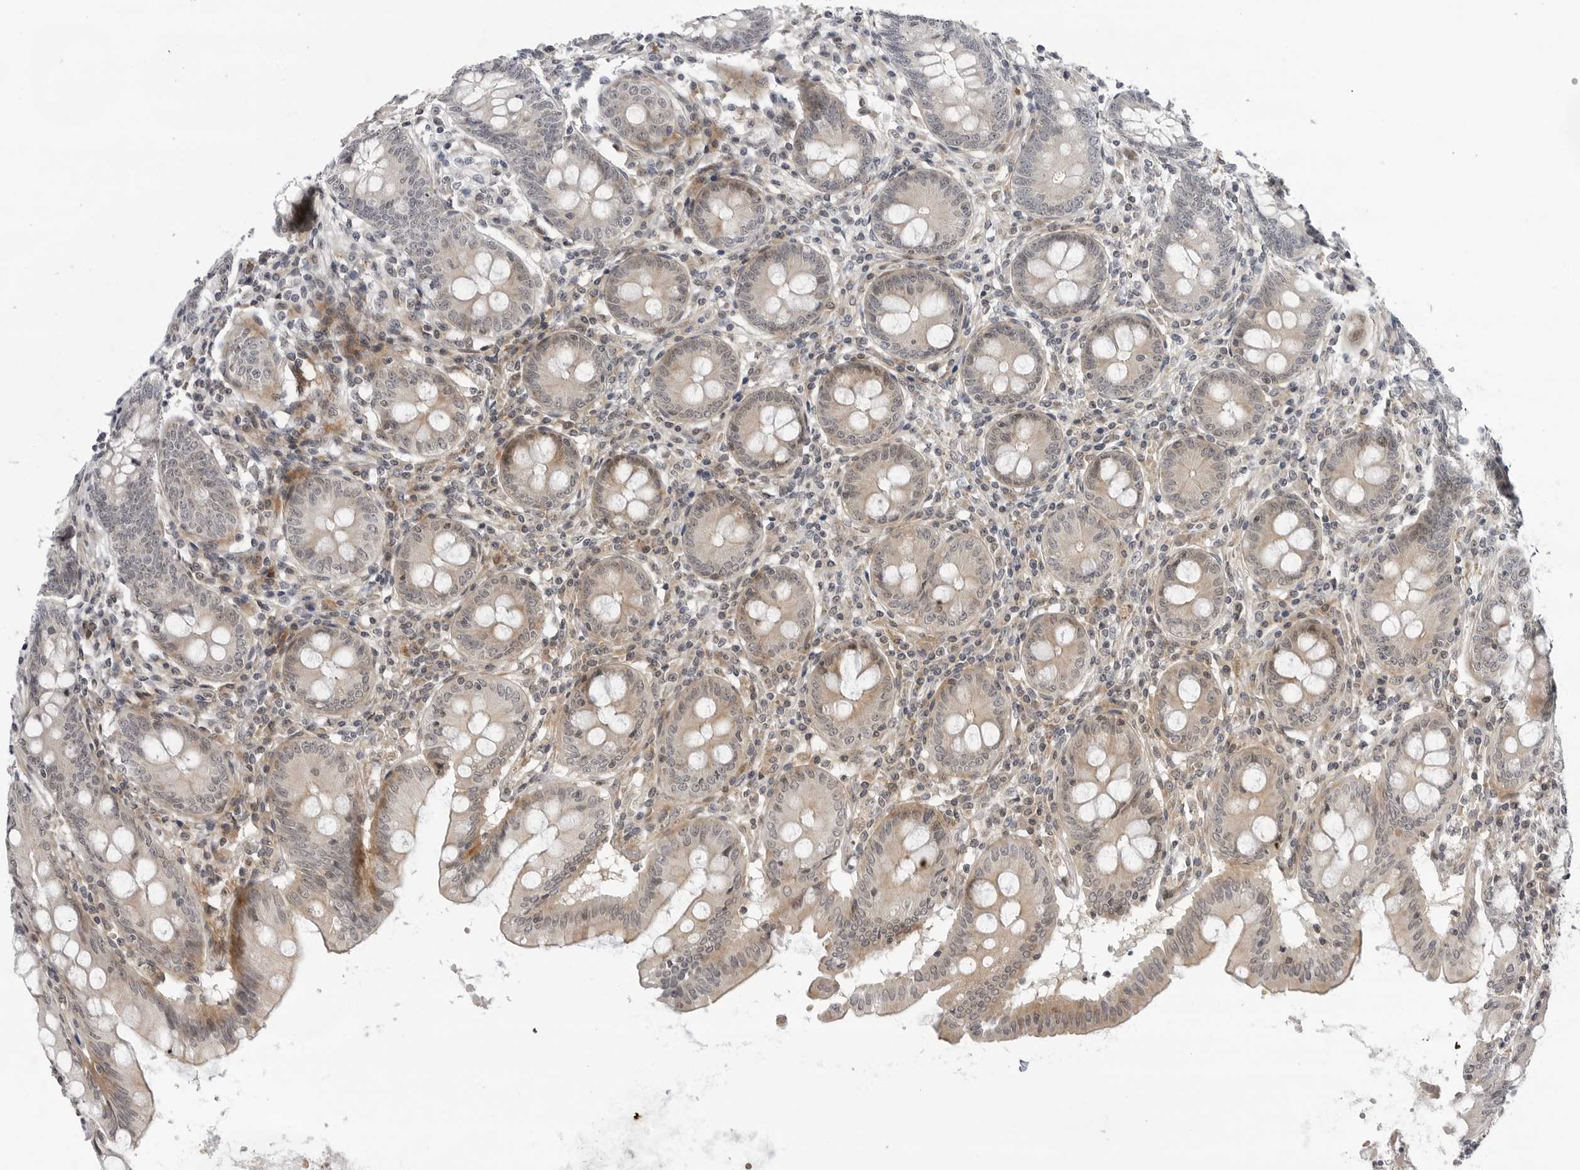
{"staining": {"intensity": "moderate", "quantity": "<25%", "location": "cytoplasmic/membranous"}, "tissue": "appendix", "cell_type": "Glandular cells", "image_type": "normal", "snomed": [{"axis": "morphology", "description": "Normal tissue, NOS"}, {"axis": "topography", "description": "Appendix"}], "caption": "Immunohistochemistry (IHC) histopathology image of unremarkable human appendix stained for a protein (brown), which reveals low levels of moderate cytoplasmic/membranous positivity in about <25% of glandular cells.", "gene": "ADAMTS5", "patient": {"sex": "female", "age": 54}}